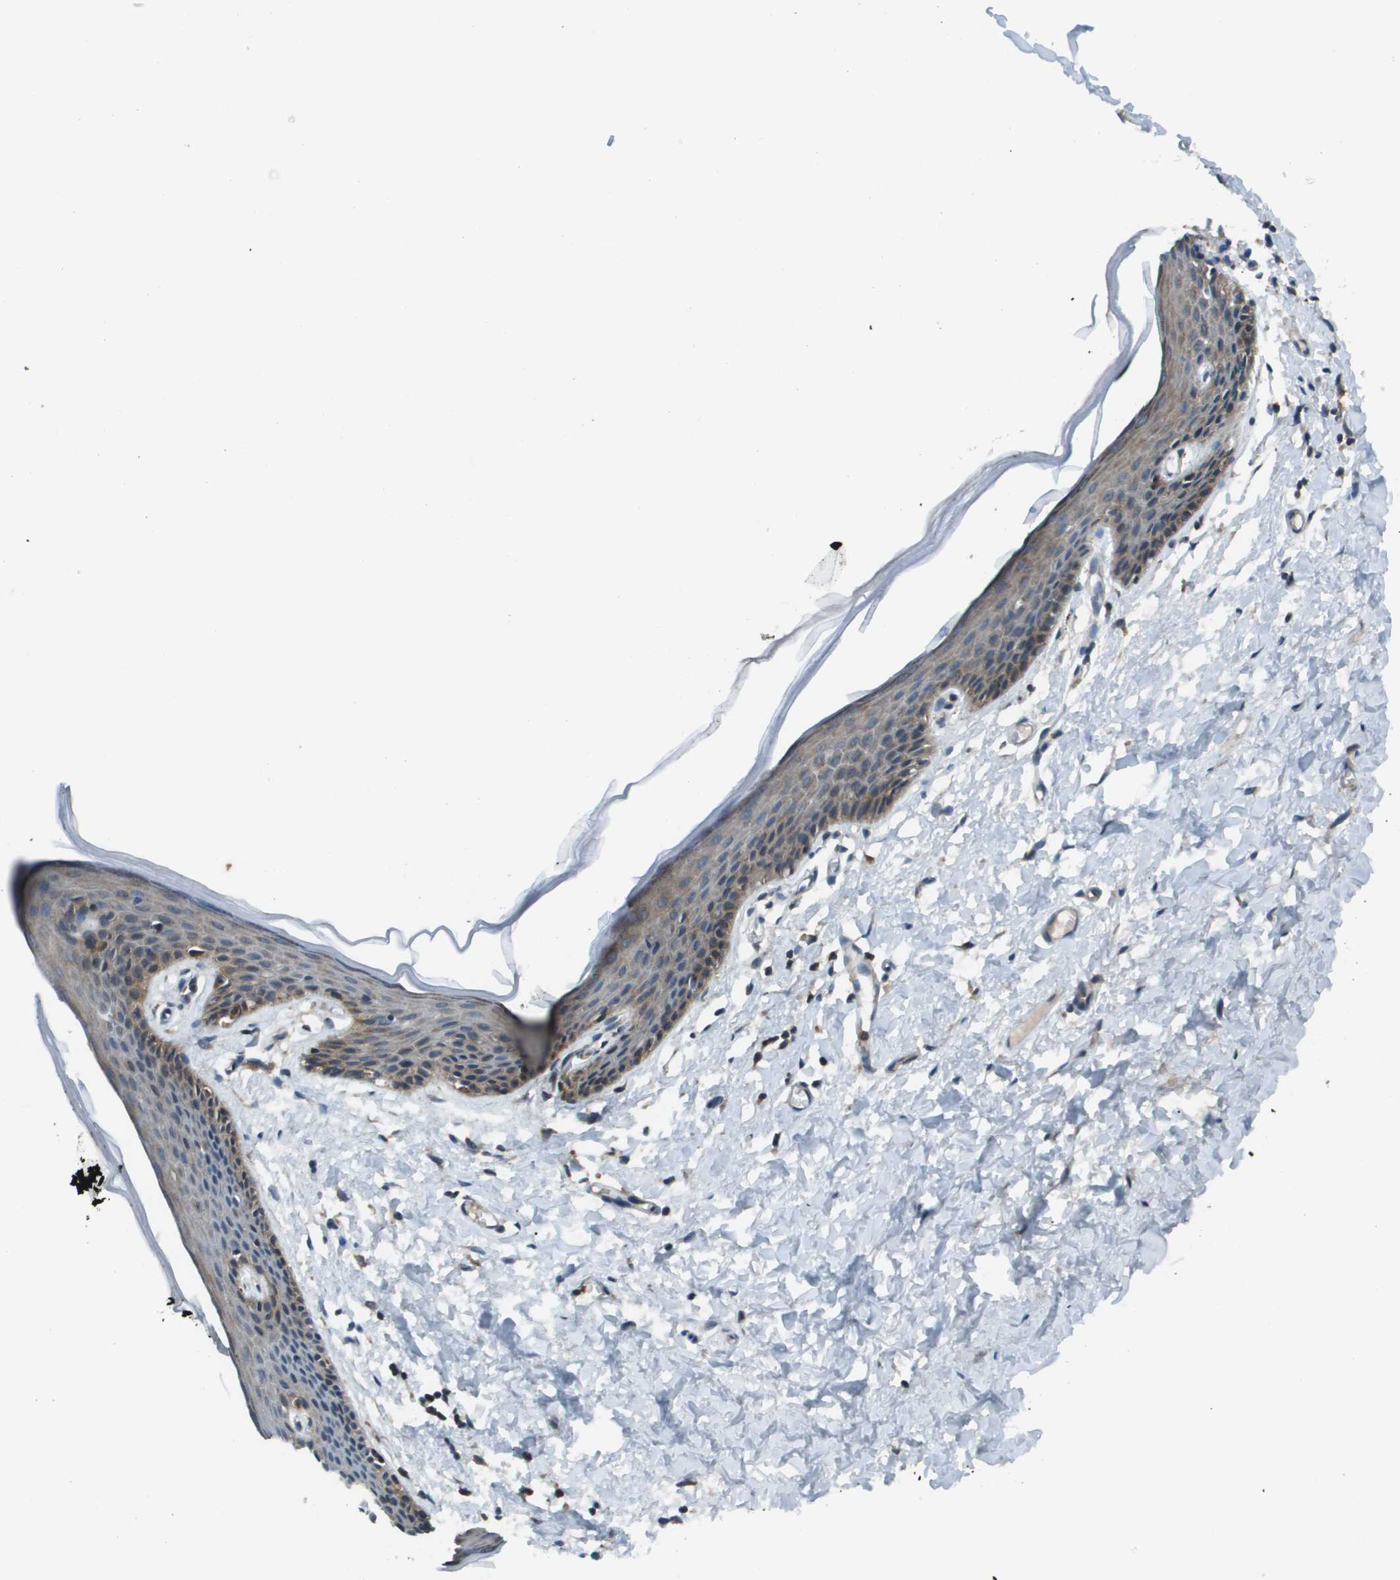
{"staining": {"intensity": "moderate", "quantity": "25%-75%", "location": "cytoplasmic/membranous"}, "tissue": "skin", "cell_type": "Epidermal cells", "image_type": "normal", "snomed": [{"axis": "morphology", "description": "Normal tissue, NOS"}, {"axis": "topography", "description": "Vulva"}], "caption": "A photomicrograph of human skin stained for a protein demonstrates moderate cytoplasmic/membranous brown staining in epidermal cells. The protein is shown in brown color, while the nuclei are stained blue.", "gene": "EIF3B", "patient": {"sex": "female", "age": 54}}